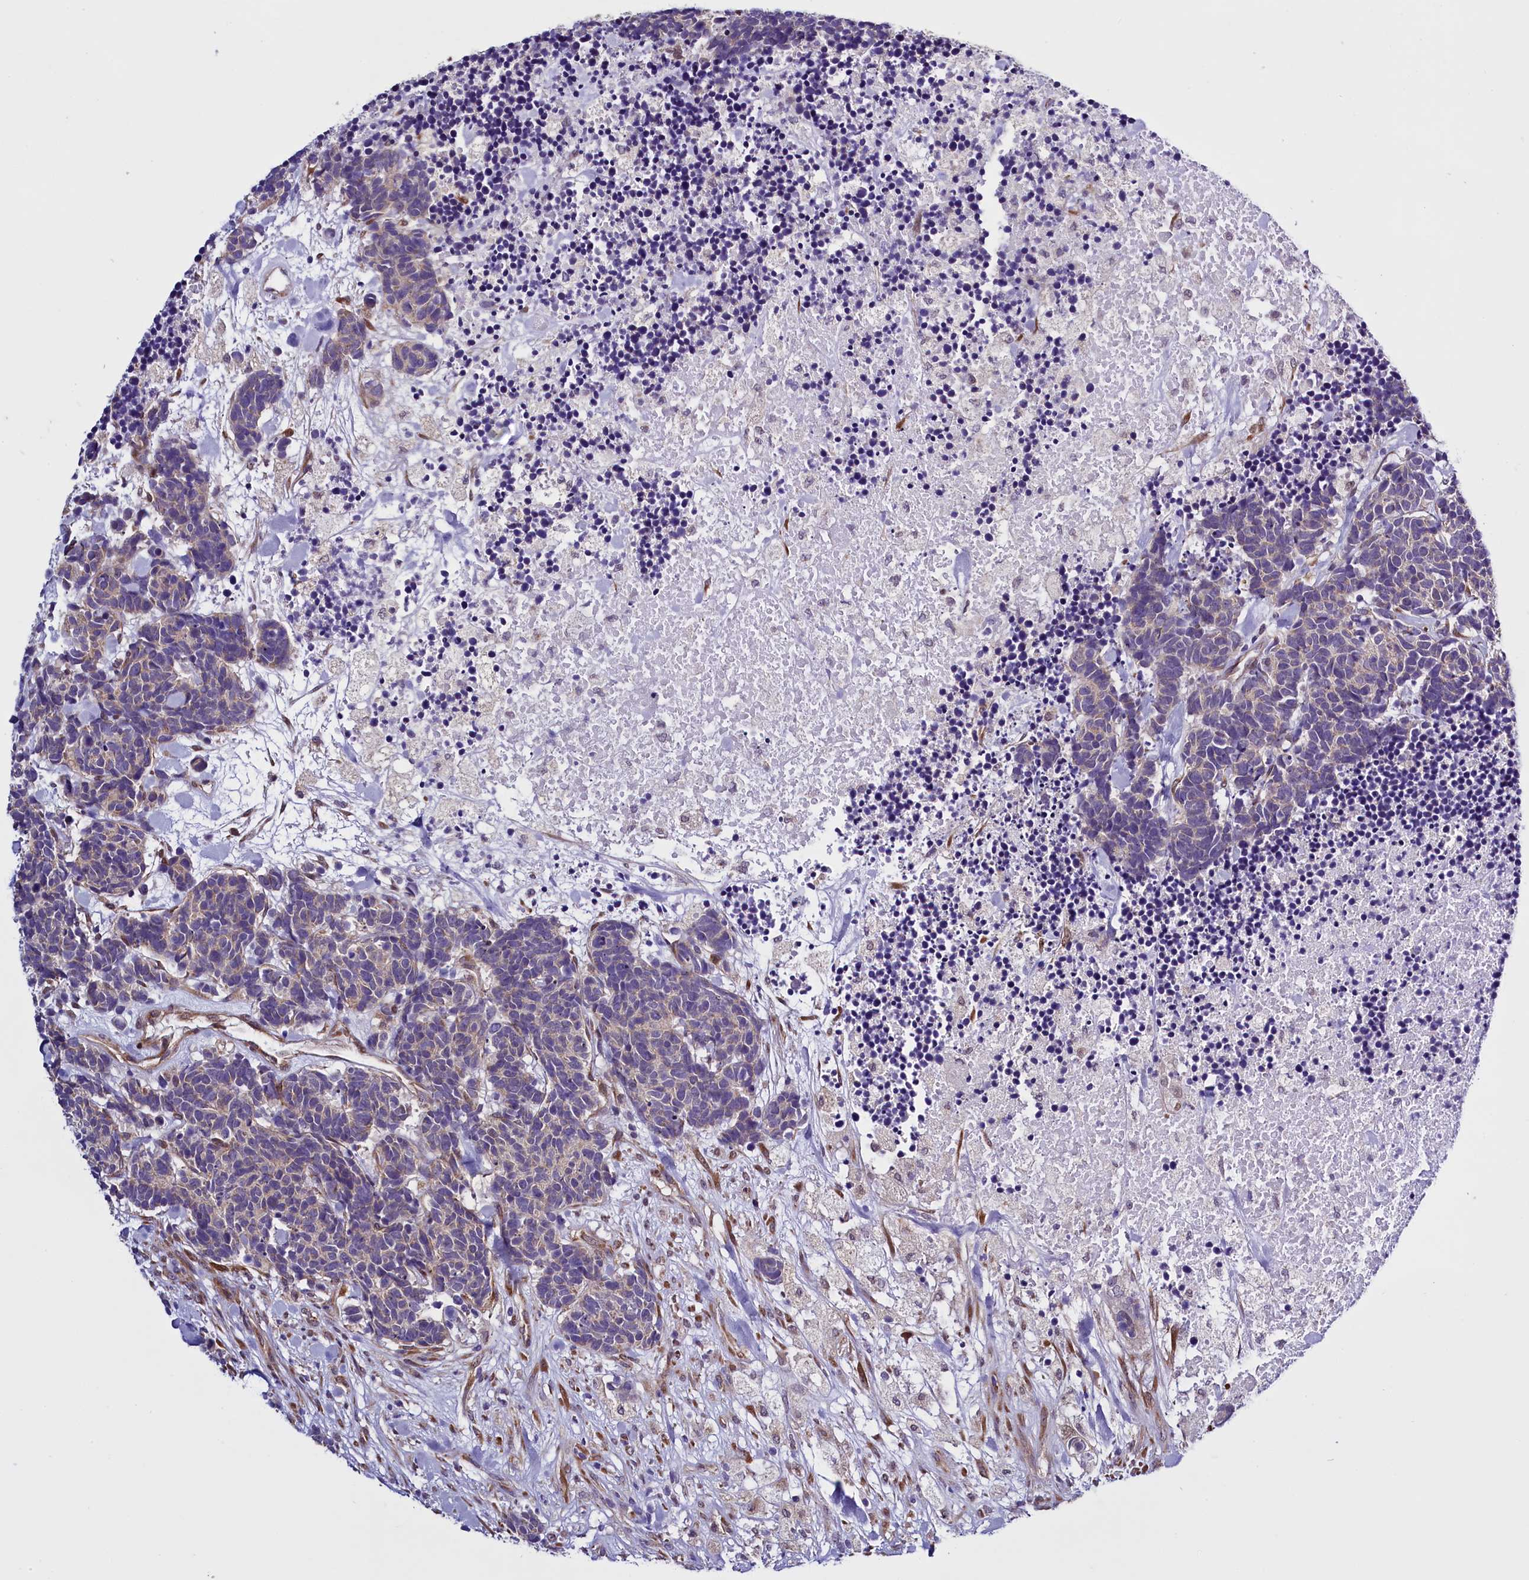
{"staining": {"intensity": "weak", "quantity": "<25%", "location": "cytoplasmic/membranous"}, "tissue": "carcinoid", "cell_type": "Tumor cells", "image_type": "cancer", "snomed": [{"axis": "morphology", "description": "Carcinoma, NOS"}, {"axis": "morphology", "description": "Carcinoid, malignant, NOS"}, {"axis": "topography", "description": "Prostate"}], "caption": "This is an IHC histopathology image of human carcinoid. There is no expression in tumor cells.", "gene": "UACA", "patient": {"sex": "male", "age": 57}}